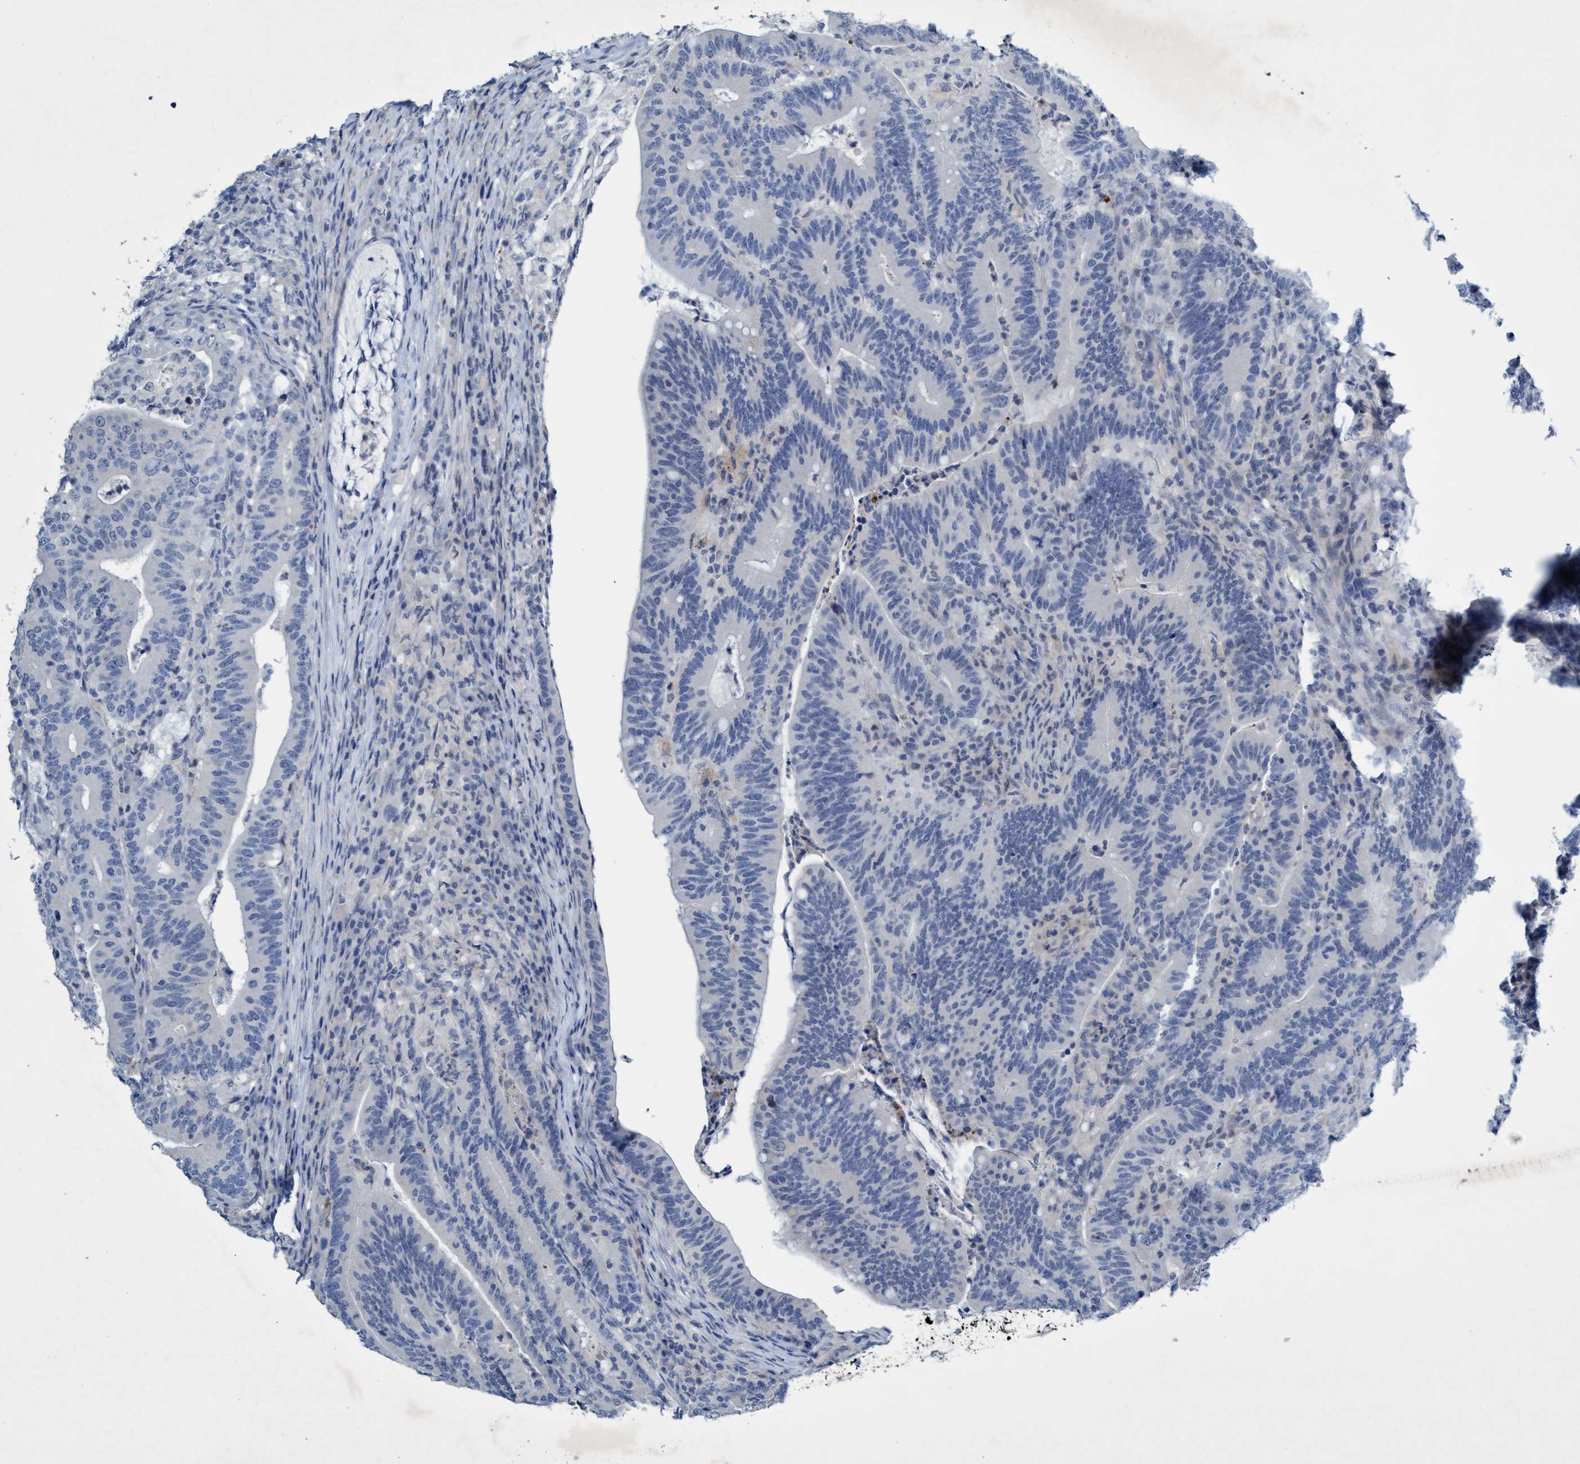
{"staining": {"intensity": "negative", "quantity": "none", "location": "none"}, "tissue": "colorectal cancer", "cell_type": "Tumor cells", "image_type": "cancer", "snomed": [{"axis": "morphology", "description": "Adenocarcinoma, NOS"}, {"axis": "topography", "description": "Colon"}], "caption": "The immunohistochemistry photomicrograph has no significant positivity in tumor cells of colorectal adenocarcinoma tissue.", "gene": "RNF208", "patient": {"sex": "female", "age": 66}}